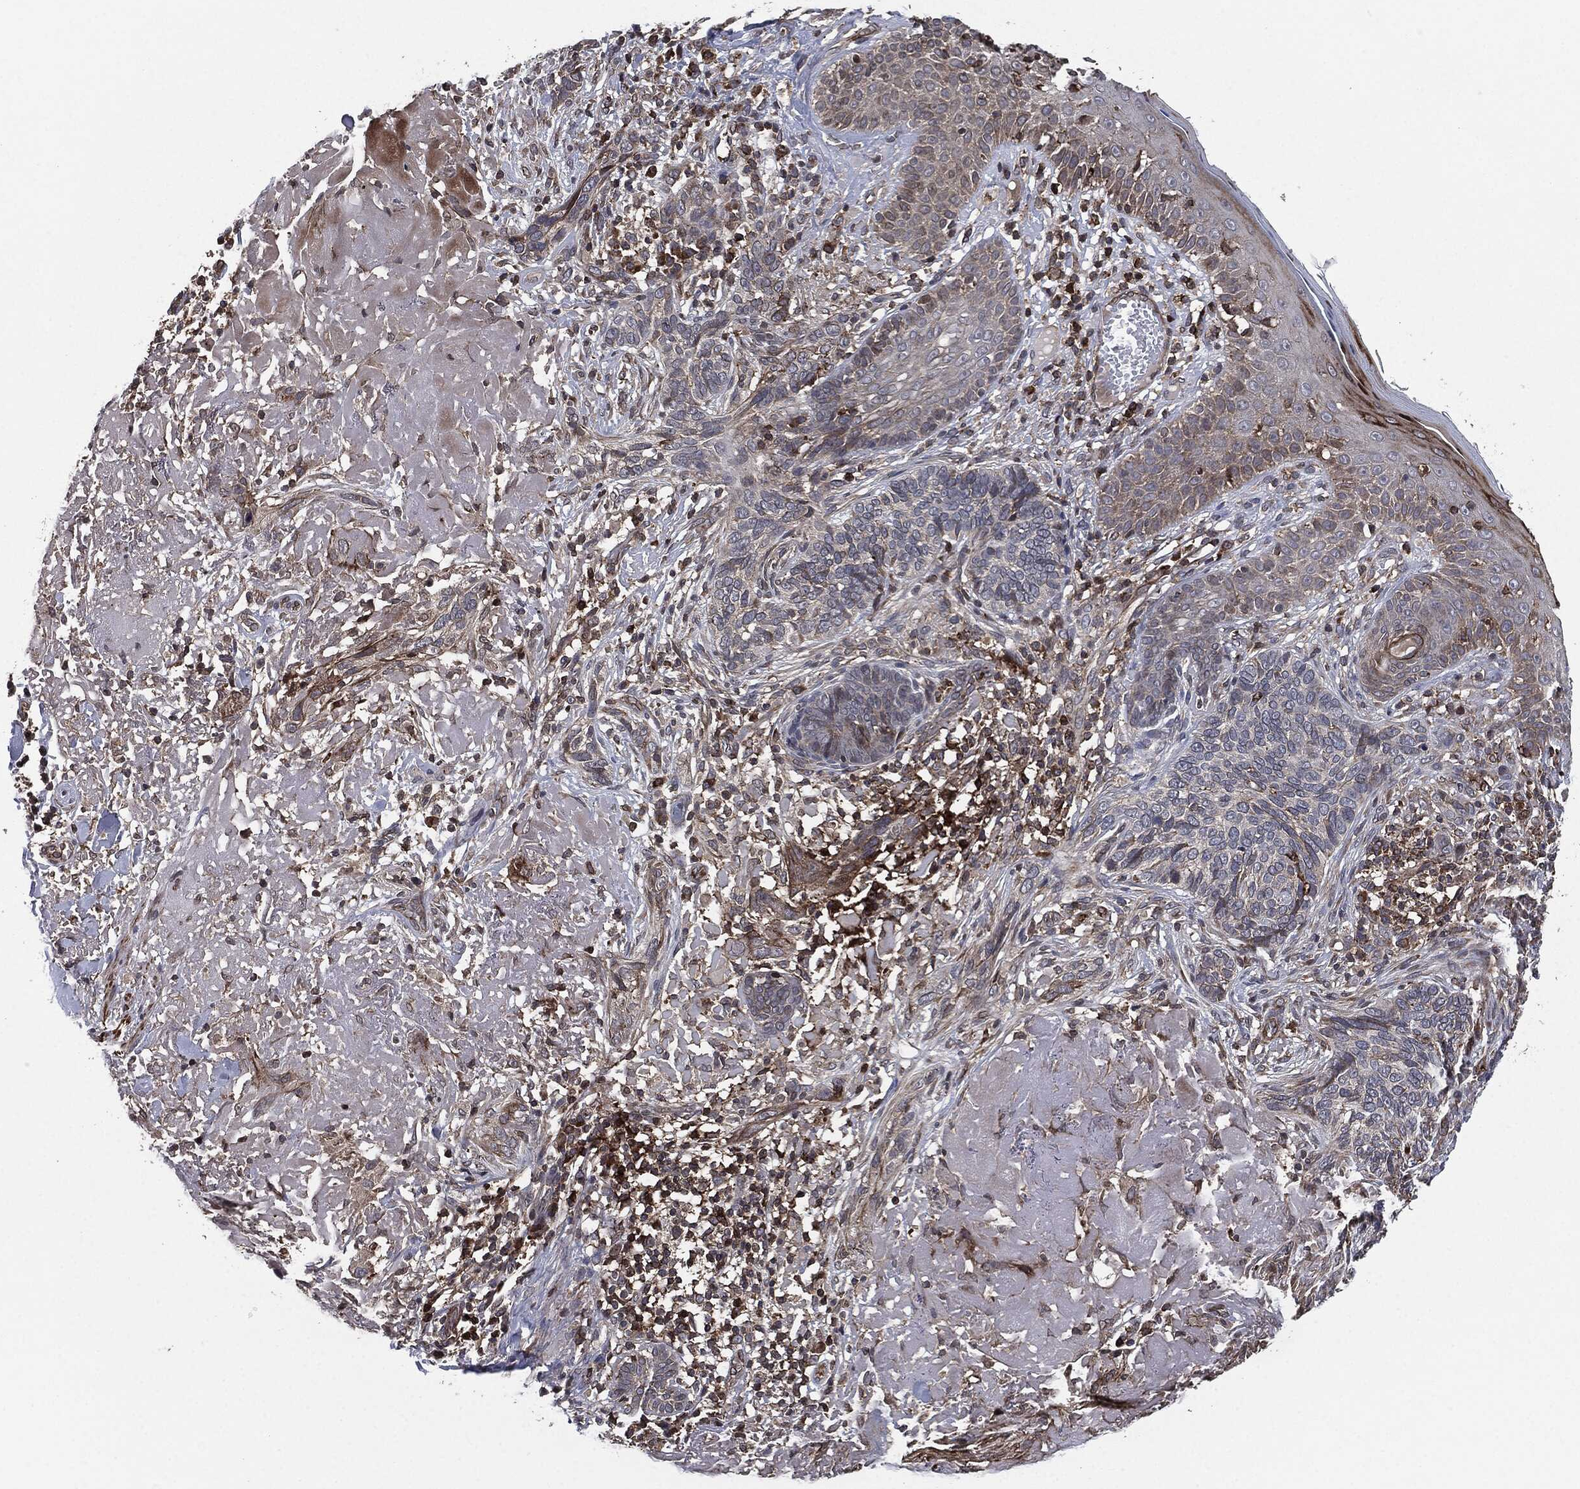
{"staining": {"intensity": "negative", "quantity": "none", "location": "none"}, "tissue": "skin cancer", "cell_type": "Tumor cells", "image_type": "cancer", "snomed": [{"axis": "morphology", "description": "Basal cell carcinoma"}, {"axis": "topography", "description": "Skin"}], "caption": "IHC photomicrograph of human basal cell carcinoma (skin) stained for a protein (brown), which shows no staining in tumor cells.", "gene": "UBR1", "patient": {"sex": "male", "age": 91}}